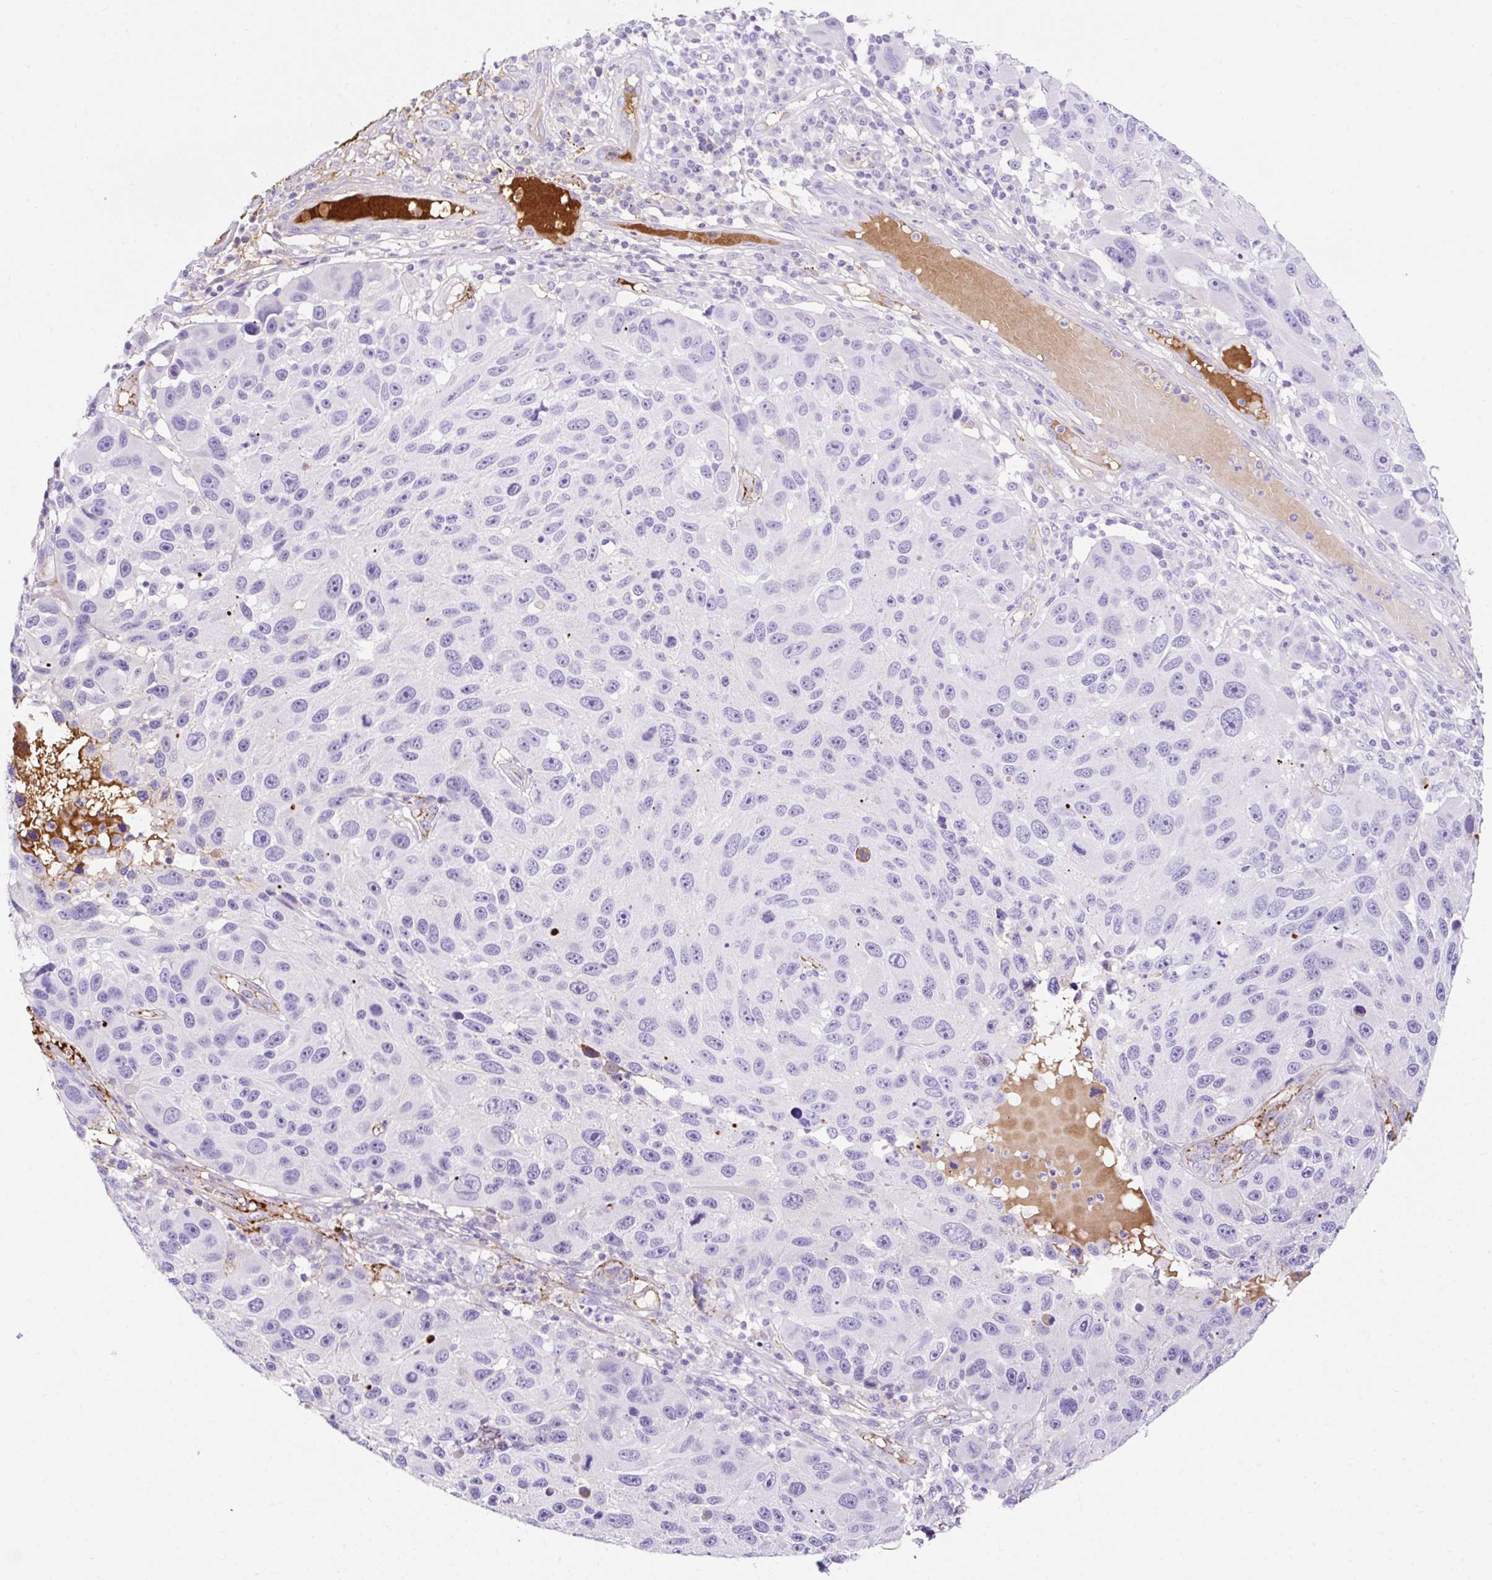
{"staining": {"intensity": "negative", "quantity": "none", "location": "none"}, "tissue": "melanoma", "cell_type": "Tumor cells", "image_type": "cancer", "snomed": [{"axis": "morphology", "description": "Malignant melanoma, NOS"}, {"axis": "topography", "description": "Skin"}], "caption": "High power microscopy image of an immunohistochemistry histopathology image of malignant melanoma, revealing no significant positivity in tumor cells.", "gene": "APOC4-APOC2", "patient": {"sex": "male", "age": 53}}